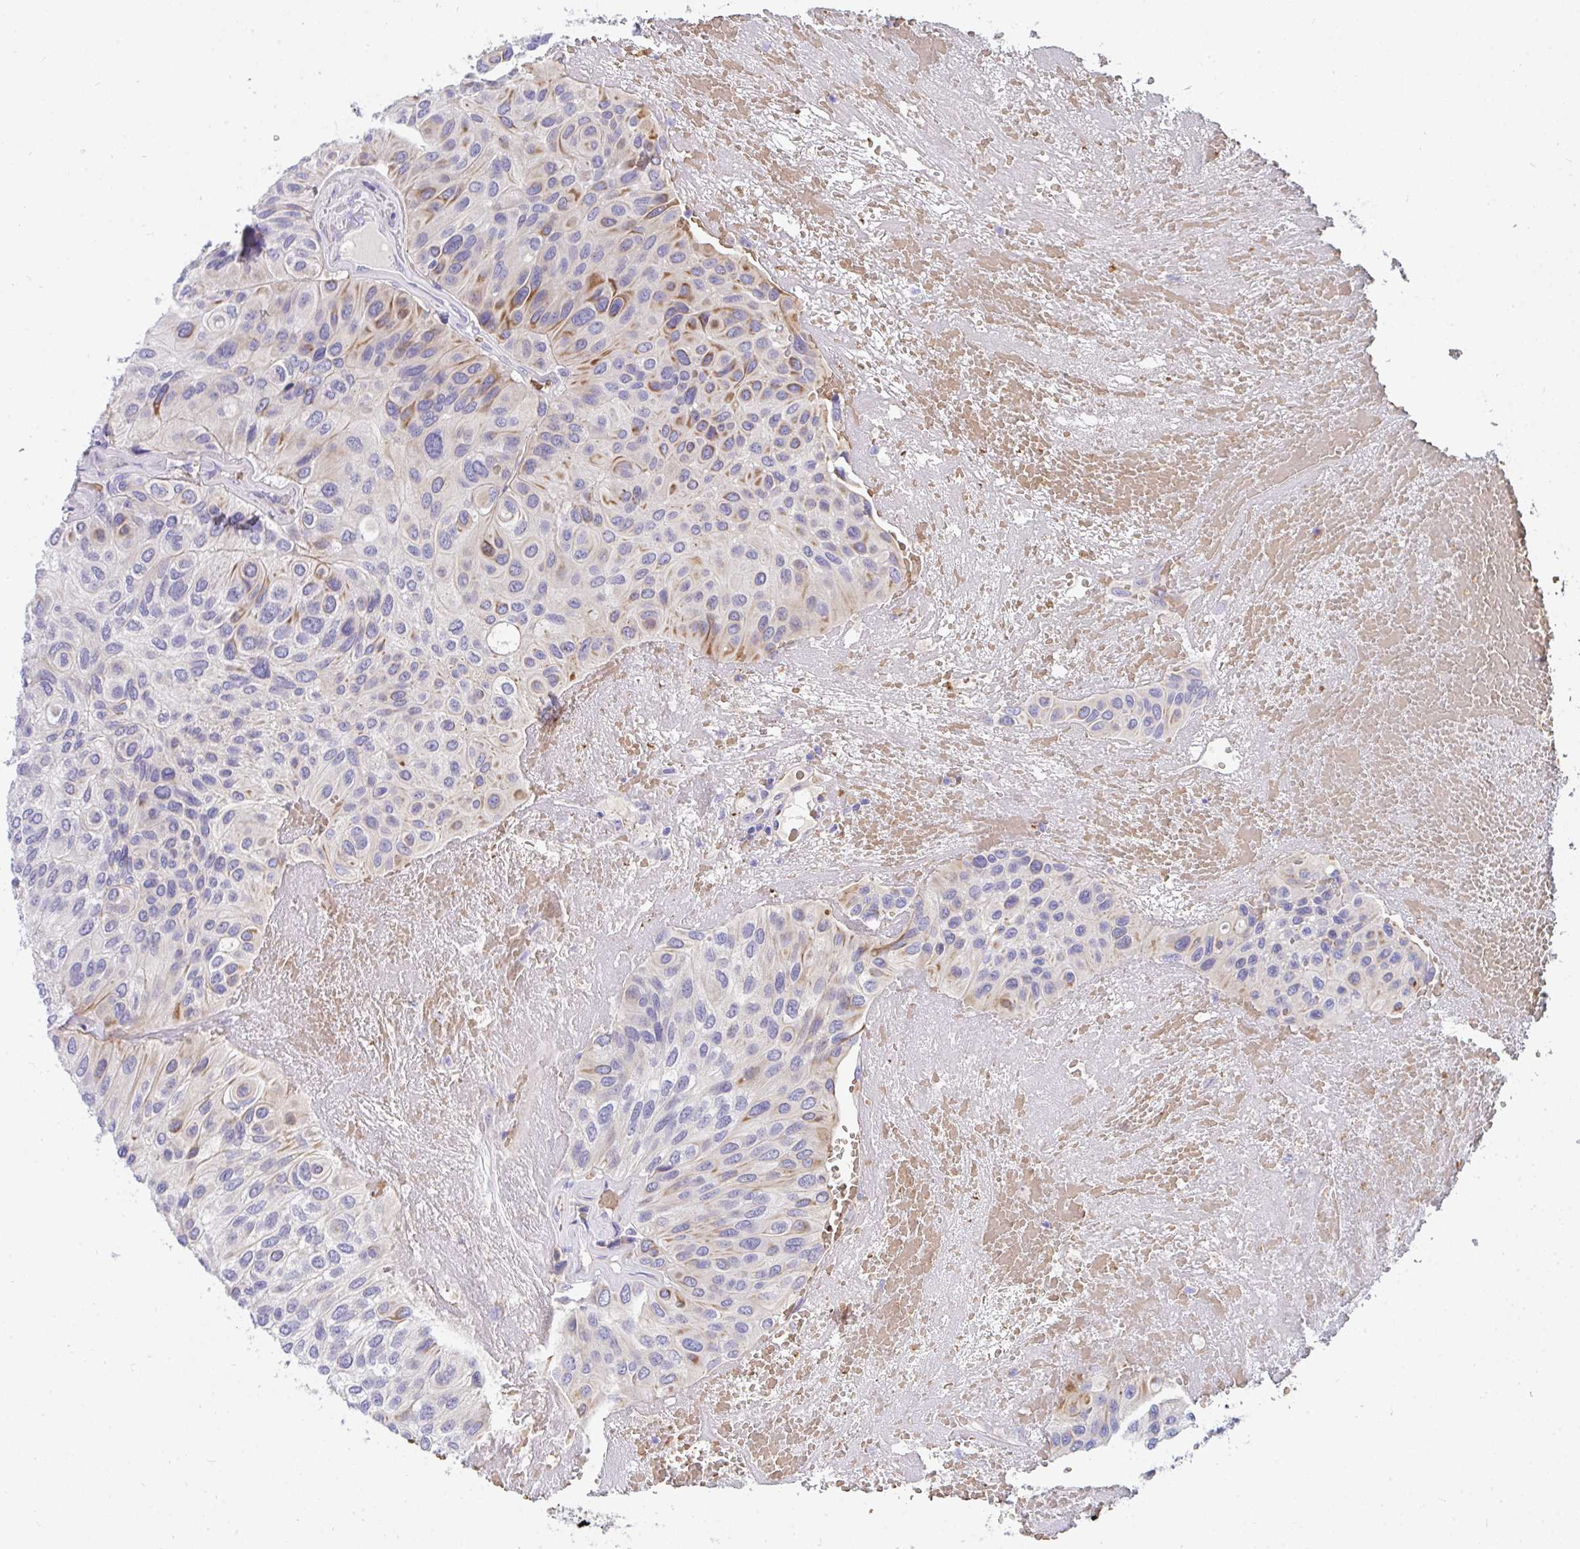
{"staining": {"intensity": "moderate", "quantity": "<25%", "location": "cytoplasmic/membranous"}, "tissue": "urothelial cancer", "cell_type": "Tumor cells", "image_type": "cancer", "snomed": [{"axis": "morphology", "description": "Urothelial carcinoma, High grade"}, {"axis": "topography", "description": "Urinary bladder"}], "caption": "A high-resolution image shows immunohistochemistry staining of urothelial cancer, which shows moderate cytoplasmic/membranous expression in about <25% of tumor cells.", "gene": "MROH2B", "patient": {"sex": "male", "age": 66}}